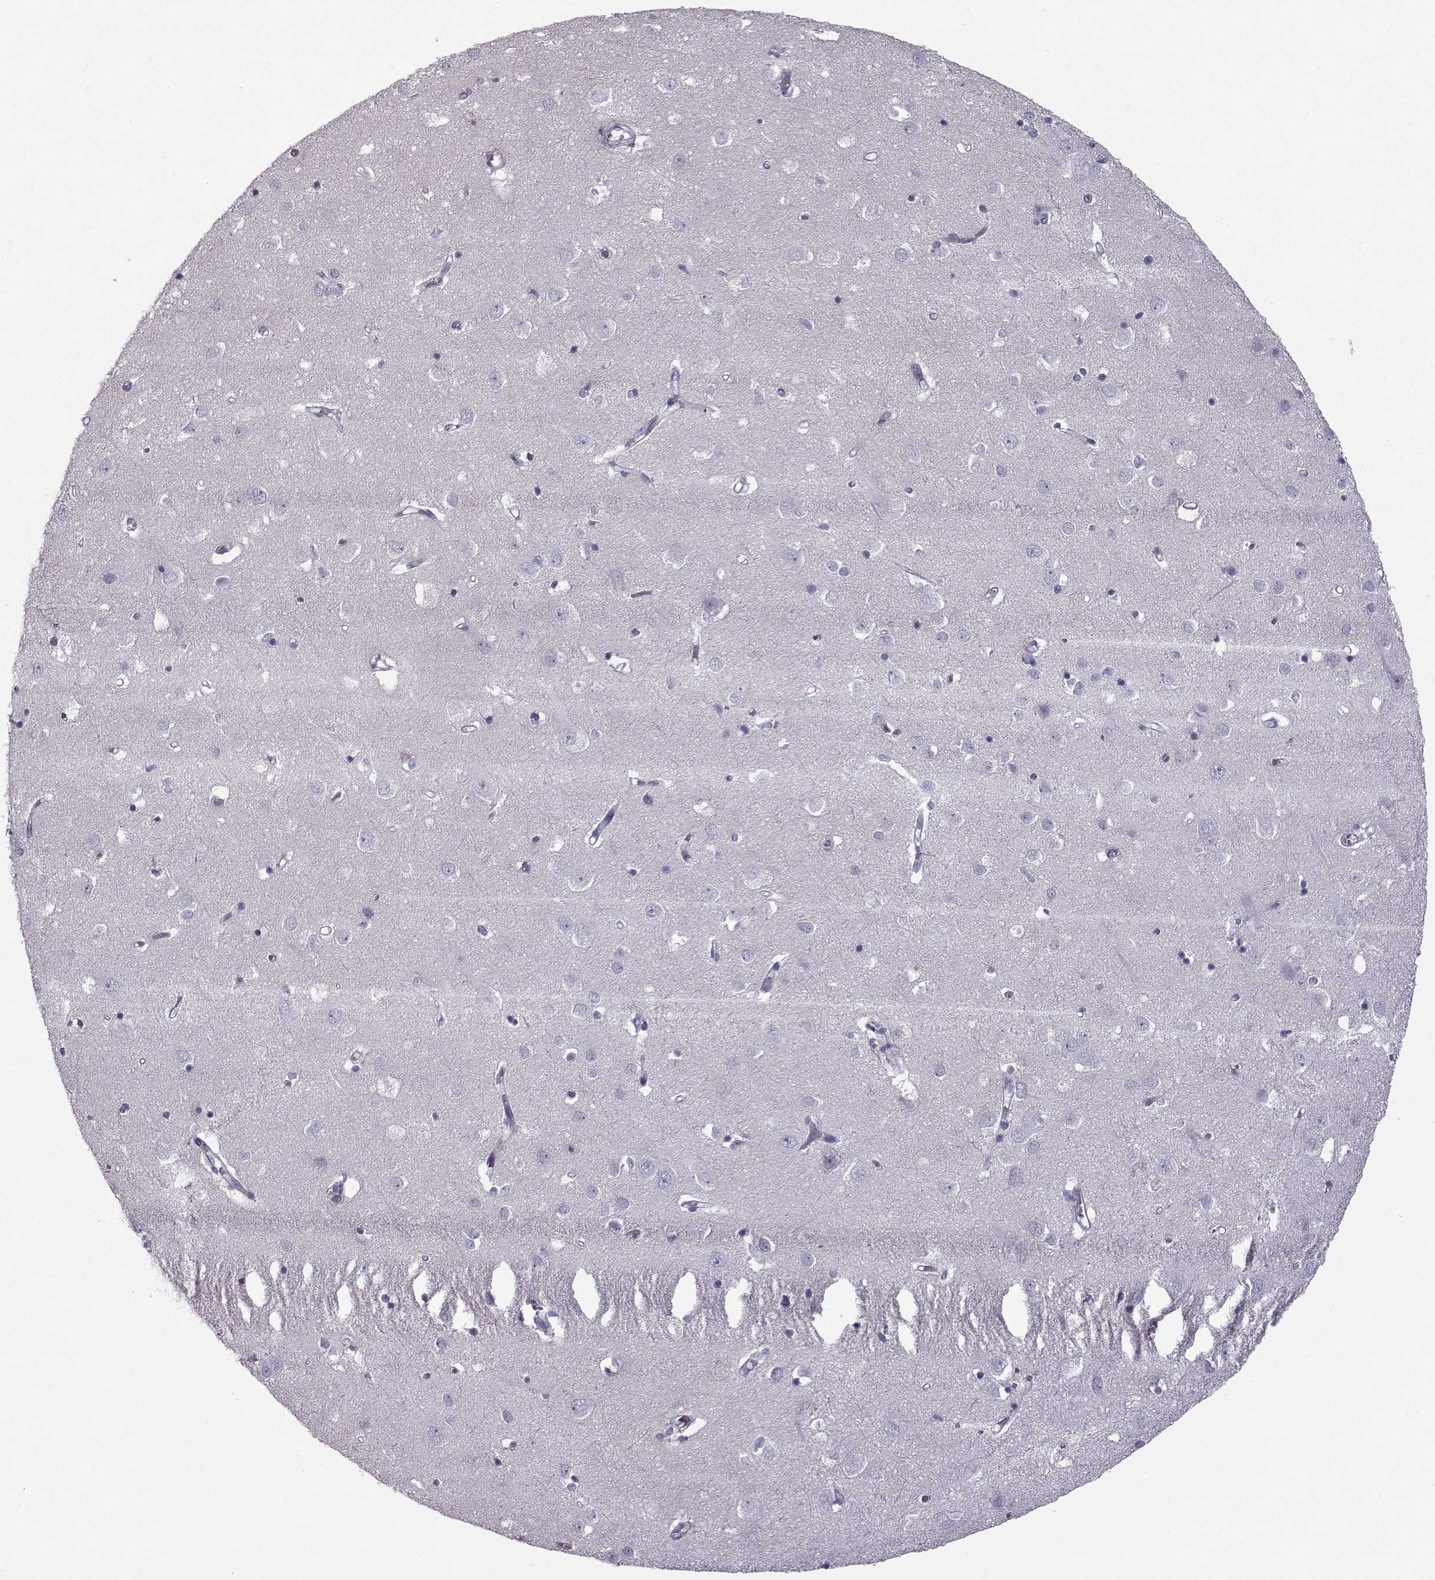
{"staining": {"intensity": "negative", "quantity": "none", "location": "none"}, "tissue": "cerebral cortex", "cell_type": "Endothelial cells", "image_type": "normal", "snomed": [{"axis": "morphology", "description": "Normal tissue, NOS"}, {"axis": "topography", "description": "Cerebral cortex"}], "caption": "Endothelial cells are negative for brown protein staining in normal cerebral cortex. Nuclei are stained in blue.", "gene": "DMRT3", "patient": {"sex": "male", "age": 70}}